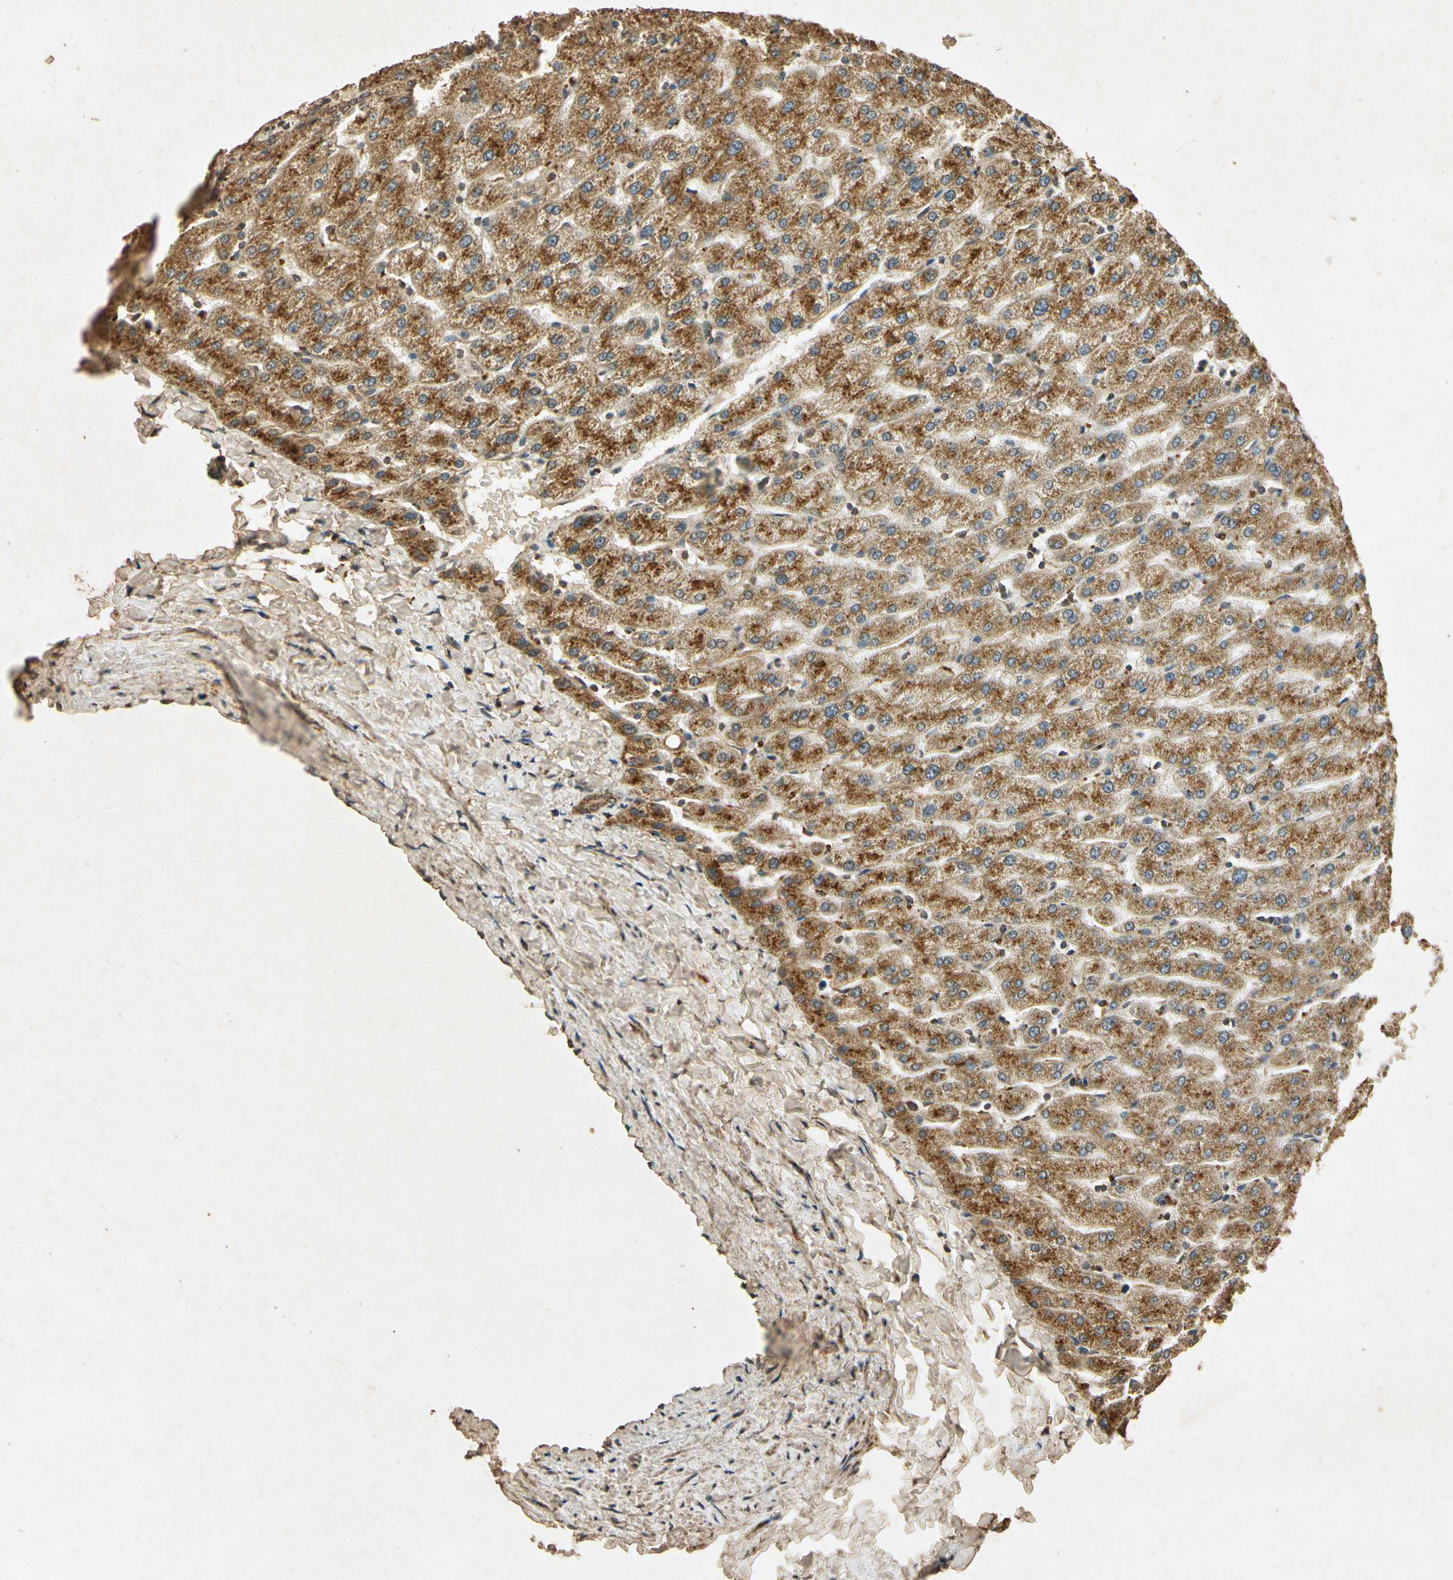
{"staining": {"intensity": "moderate", "quantity": ">75%", "location": "cytoplasmic/membranous"}, "tissue": "liver", "cell_type": "Cholangiocytes", "image_type": "normal", "snomed": [{"axis": "morphology", "description": "Normal tissue, NOS"}, {"axis": "morphology", "description": "Fibrosis, NOS"}, {"axis": "topography", "description": "Liver"}], "caption": "Liver stained with DAB (3,3'-diaminobenzidine) immunohistochemistry shows medium levels of moderate cytoplasmic/membranous staining in approximately >75% of cholangiocytes.", "gene": "PRDX3", "patient": {"sex": "female", "age": 29}}